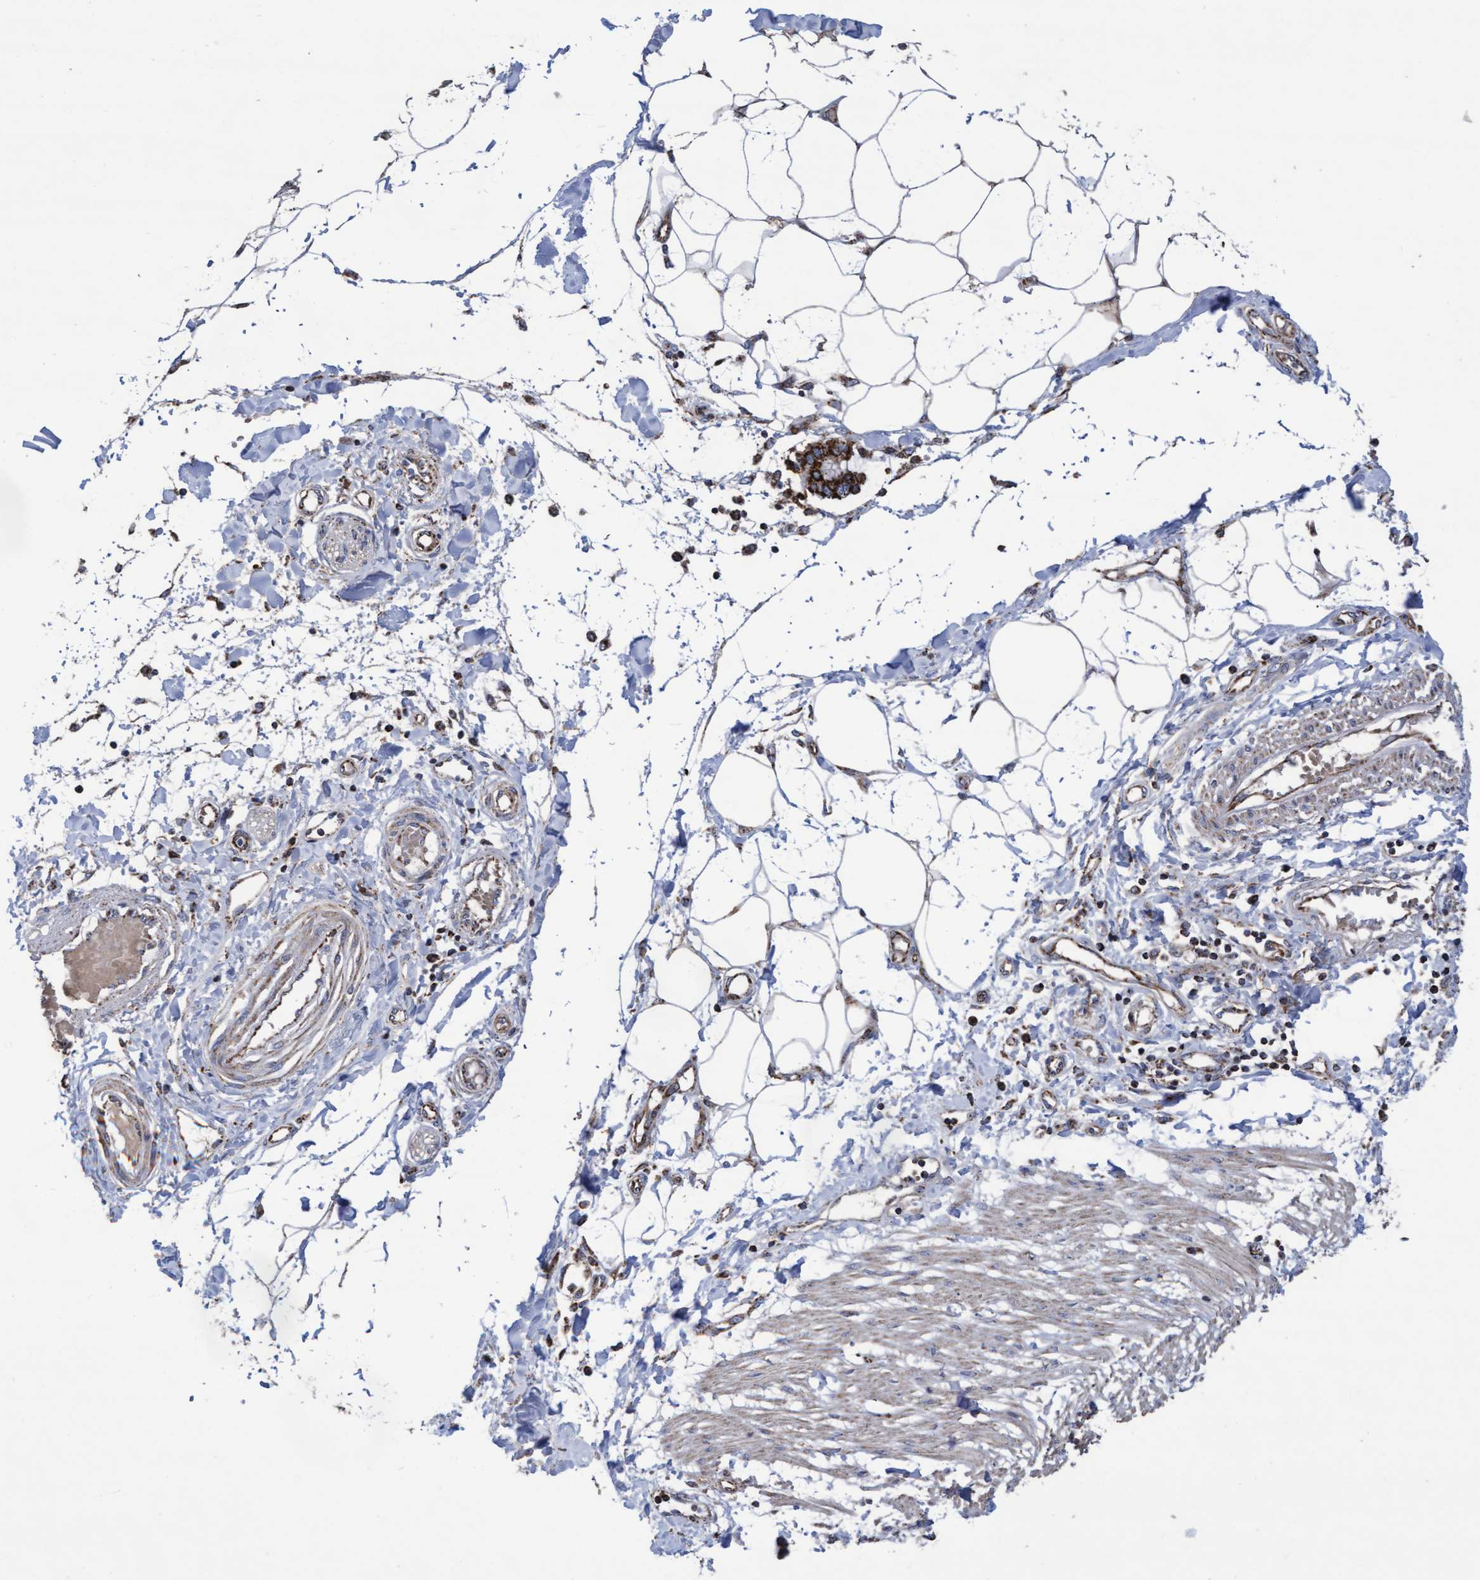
{"staining": {"intensity": "weak", "quantity": ">75%", "location": "cytoplasmic/membranous"}, "tissue": "adipose tissue", "cell_type": "Adipocytes", "image_type": "normal", "snomed": [{"axis": "morphology", "description": "Normal tissue, NOS"}, {"axis": "morphology", "description": "Adenocarcinoma, NOS"}, {"axis": "topography", "description": "Colon"}, {"axis": "topography", "description": "Peripheral nerve tissue"}], "caption": "Immunohistochemistry (IHC) (DAB (3,3'-diaminobenzidine)) staining of normal human adipose tissue shows weak cytoplasmic/membranous protein positivity in approximately >75% of adipocytes.", "gene": "COBL", "patient": {"sex": "male", "age": 14}}